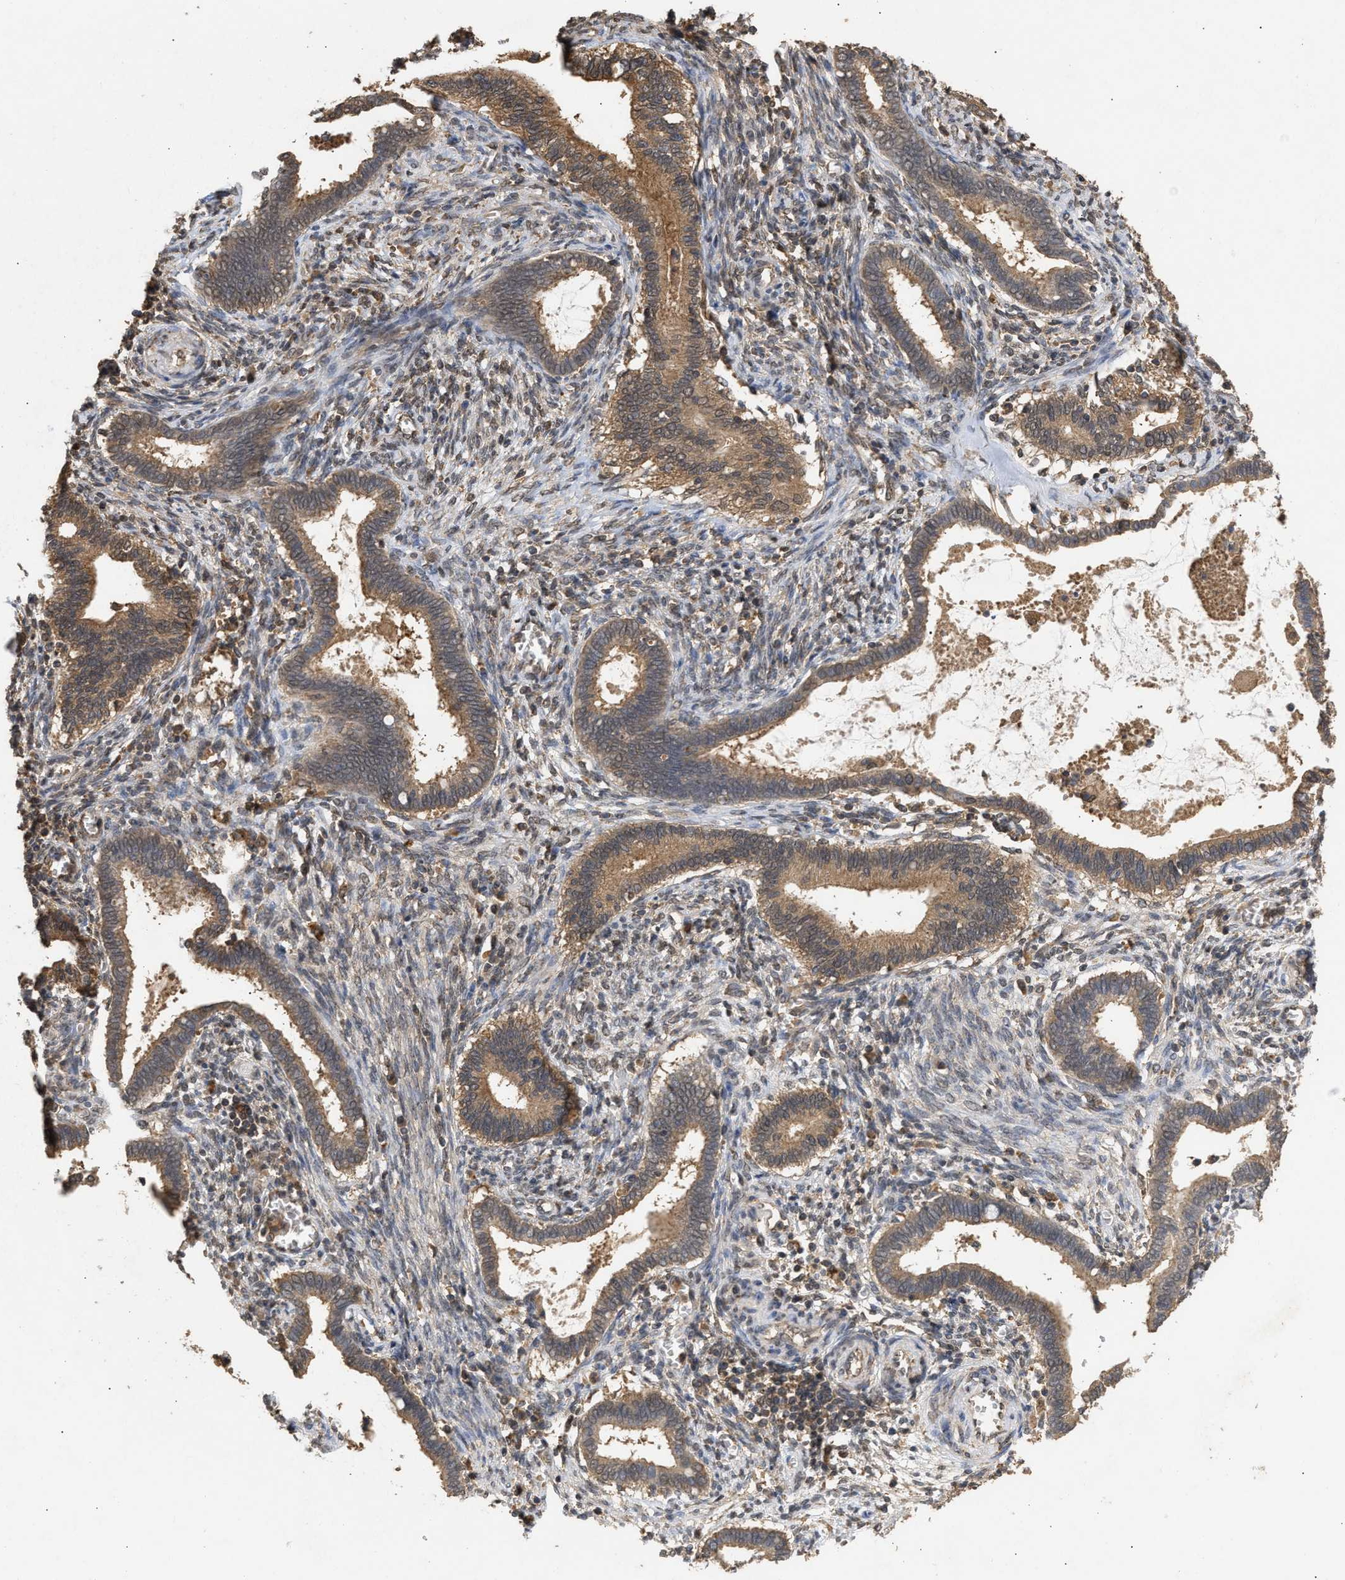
{"staining": {"intensity": "moderate", "quantity": ">75%", "location": "cytoplasmic/membranous"}, "tissue": "cervical cancer", "cell_type": "Tumor cells", "image_type": "cancer", "snomed": [{"axis": "morphology", "description": "Adenocarcinoma, NOS"}, {"axis": "topography", "description": "Cervix"}], "caption": "This is an image of IHC staining of cervical cancer, which shows moderate expression in the cytoplasmic/membranous of tumor cells.", "gene": "FITM1", "patient": {"sex": "female", "age": 44}}